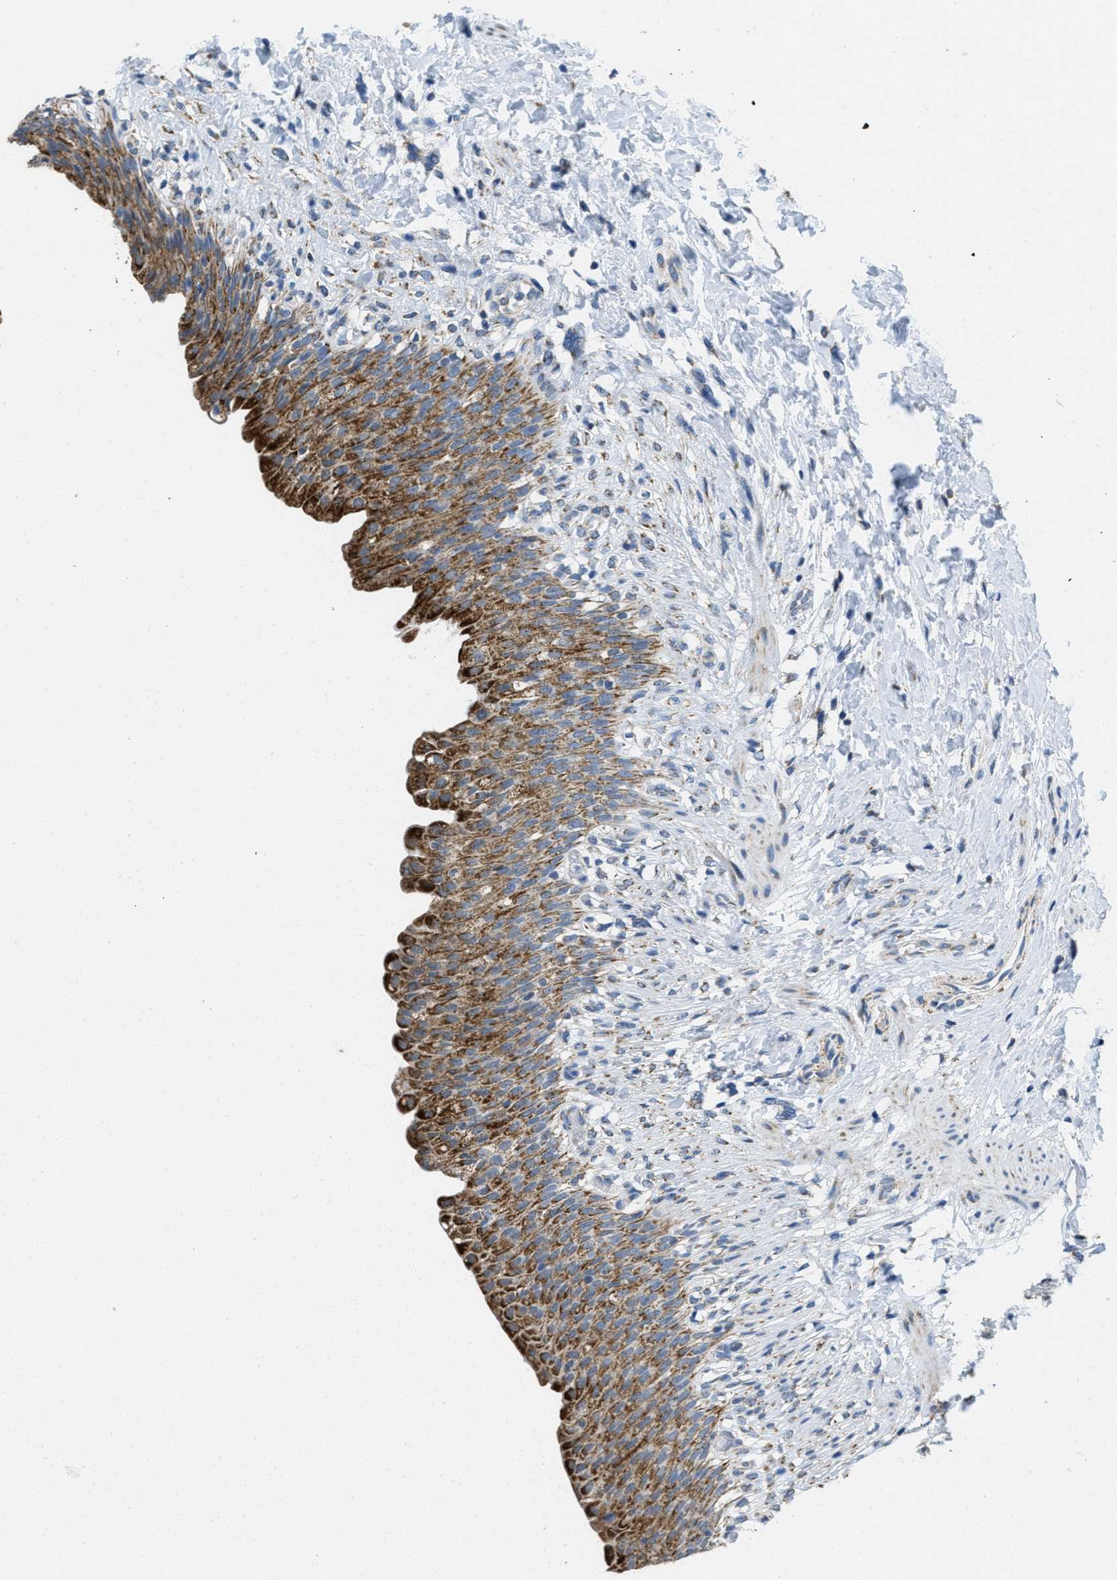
{"staining": {"intensity": "moderate", "quantity": ">75%", "location": "cytoplasmic/membranous"}, "tissue": "urinary bladder", "cell_type": "Urothelial cells", "image_type": "normal", "snomed": [{"axis": "morphology", "description": "Normal tissue, NOS"}, {"axis": "topography", "description": "Urinary bladder"}], "caption": "Moderate cytoplasmic/membranous protein expression is appreciated in about >75% of urothelial cells in urinary bladder. (IHC, brightfield microscopy, high magnification).", "gene": "TOMM70", "patient": {"sex": "female", "age": 79}}